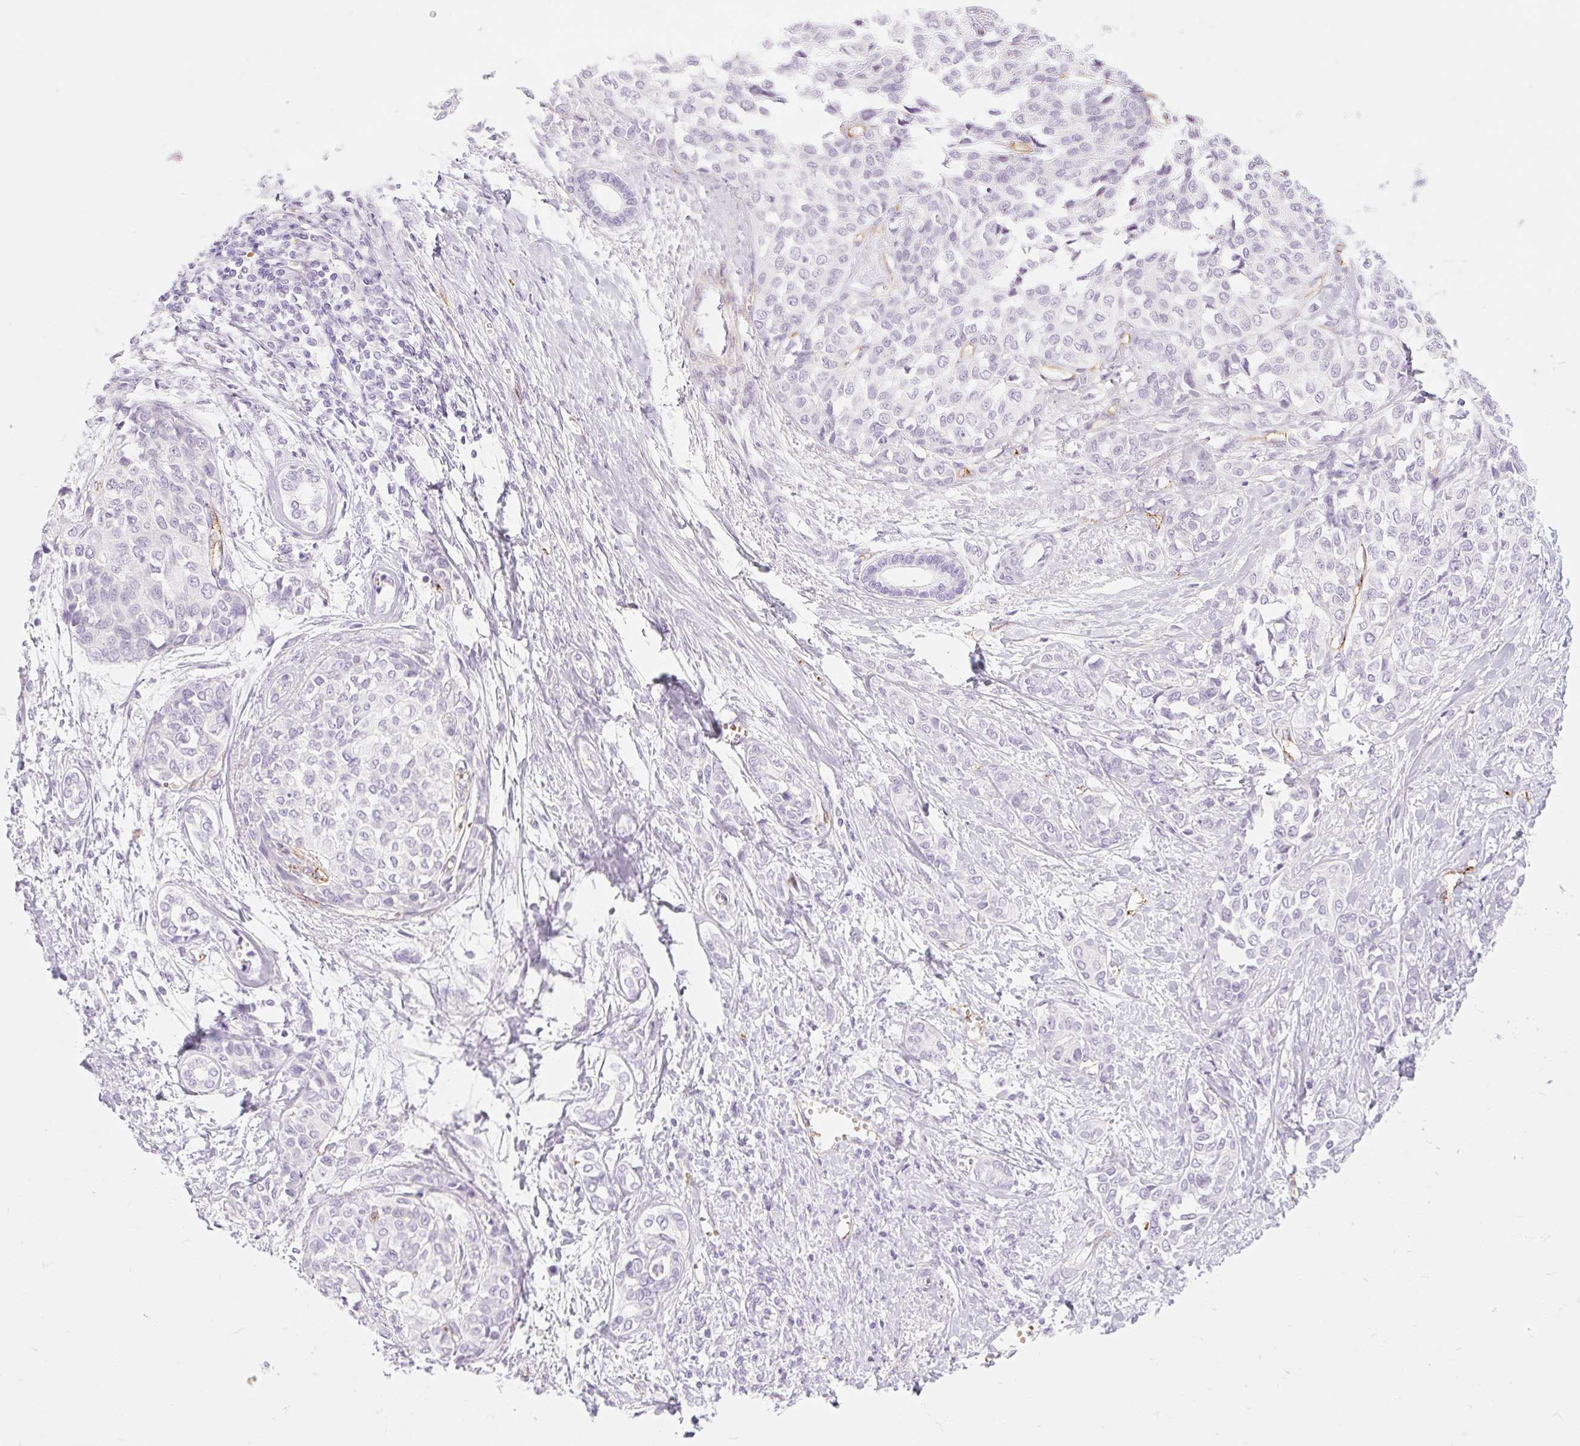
{"staining": {"intensity": "negative", "quantity": "none", "location": "none"}, "tissue": "liver cancer", "cell_type": "Tumor cells", "image_type": "cancer", "snomed": [{"axis": "morphology", "description": "Cholangiocarcinoma"}, {"axis": "topography", "description": "Liver"}], "caption": "This is an immunohistochemistry photomicrograph of liver cancer. There is no staining in tumor cells.", "gene": "TAF1L", "patient": {"sex": "female", "age": 77}}